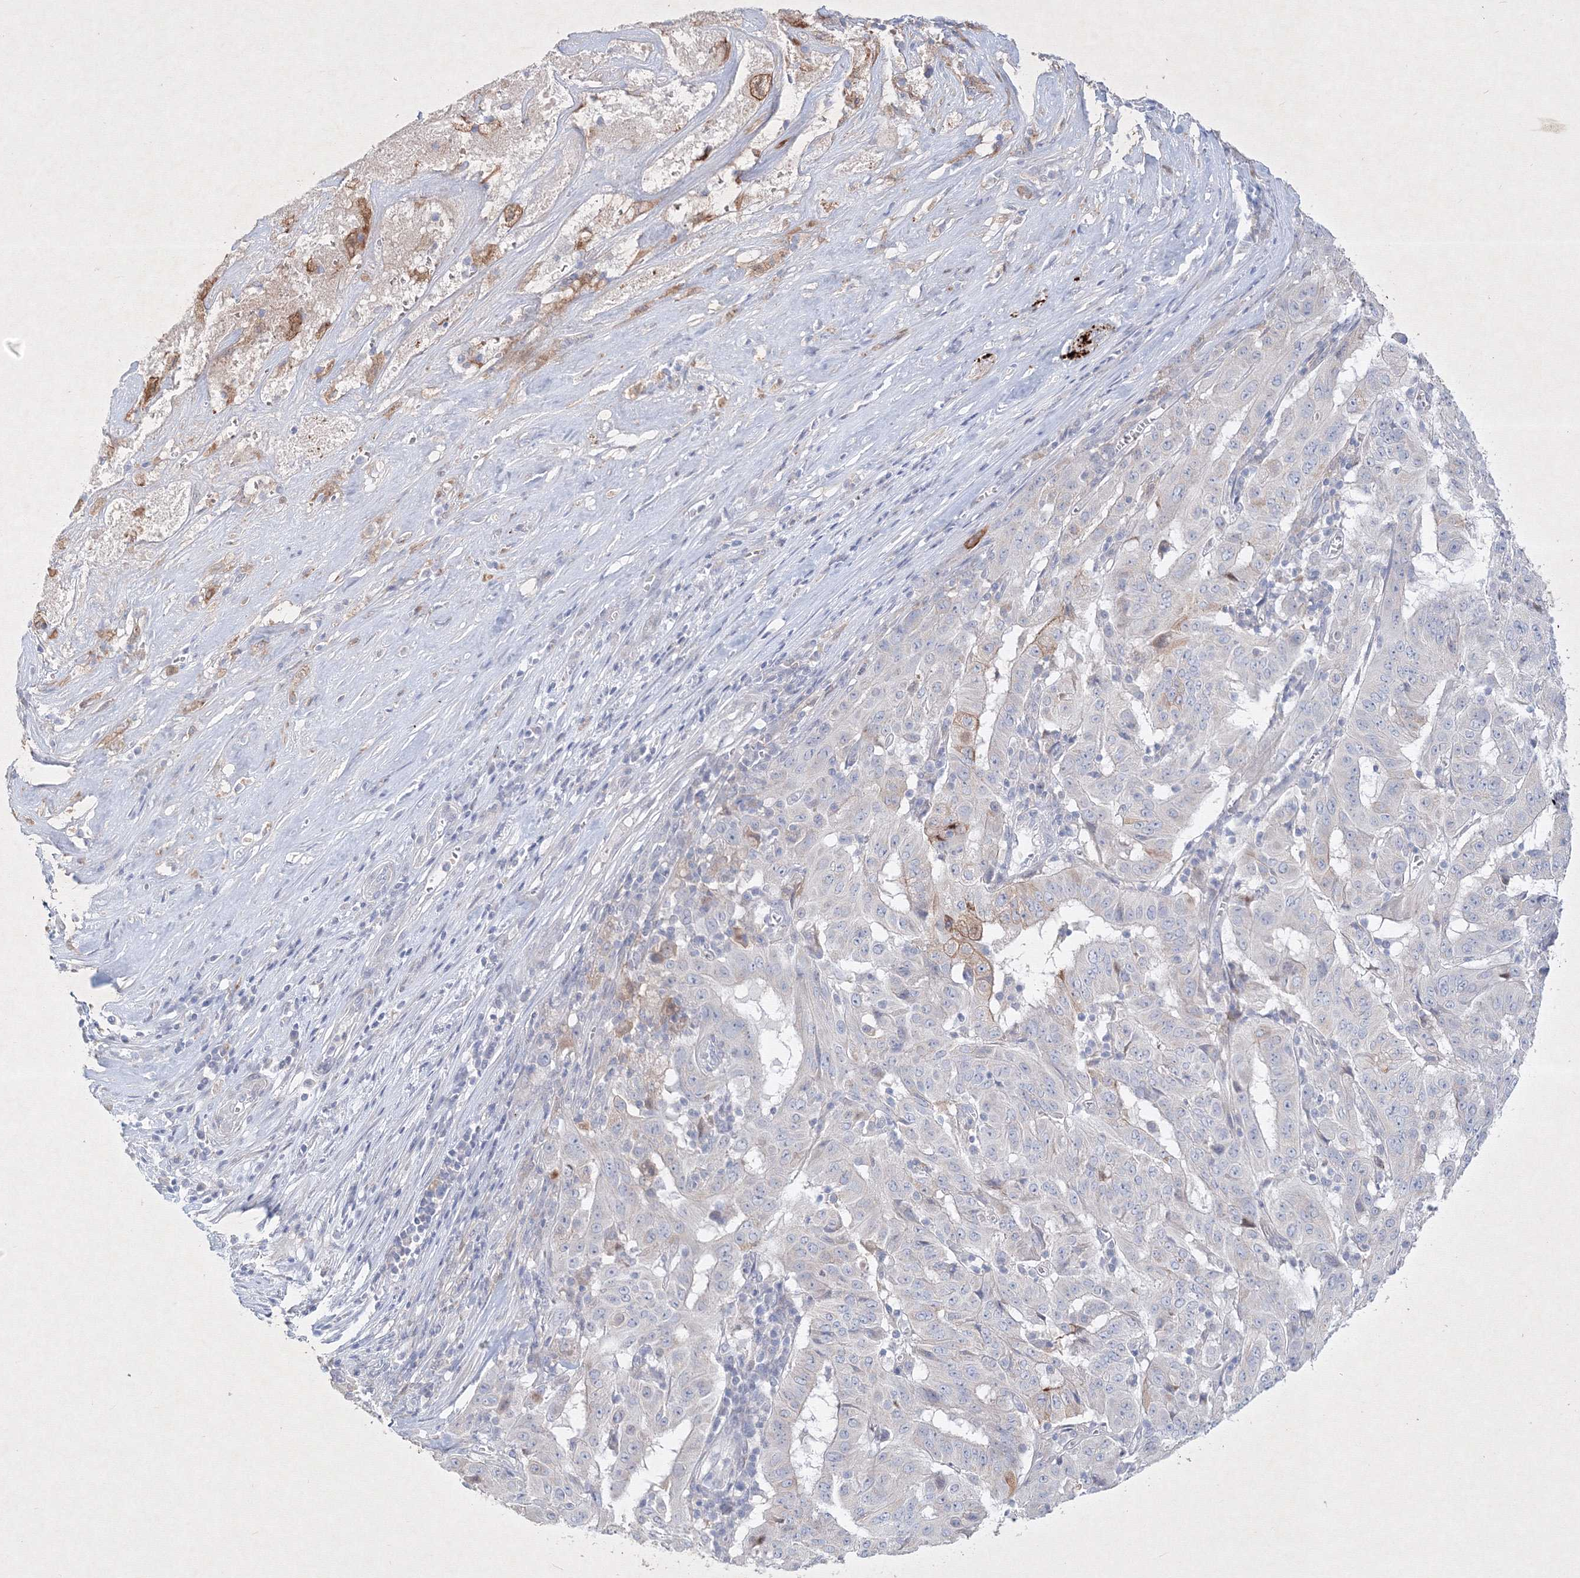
{"staining": {"intensity": "weak", "quantity": "<25%", "location": "cytoplasmic/membranous"}, "tissue": "pancreatic cancer", "cell_type": "Tumor cells", "image_type": "cancer", "snomed": [{"axis": "morphology", "description": "Adenocarcinoma, NOS"}, {"axis": "topography", "description": "Pancreas"}], "caption": "The immunohistochemistry (IHC) photomicrograph has no significant positivity in tumor cells of pancreatic cancer tissue.", "gene": "CXXC4", "patient": {"sex": "male", "age": 63}}